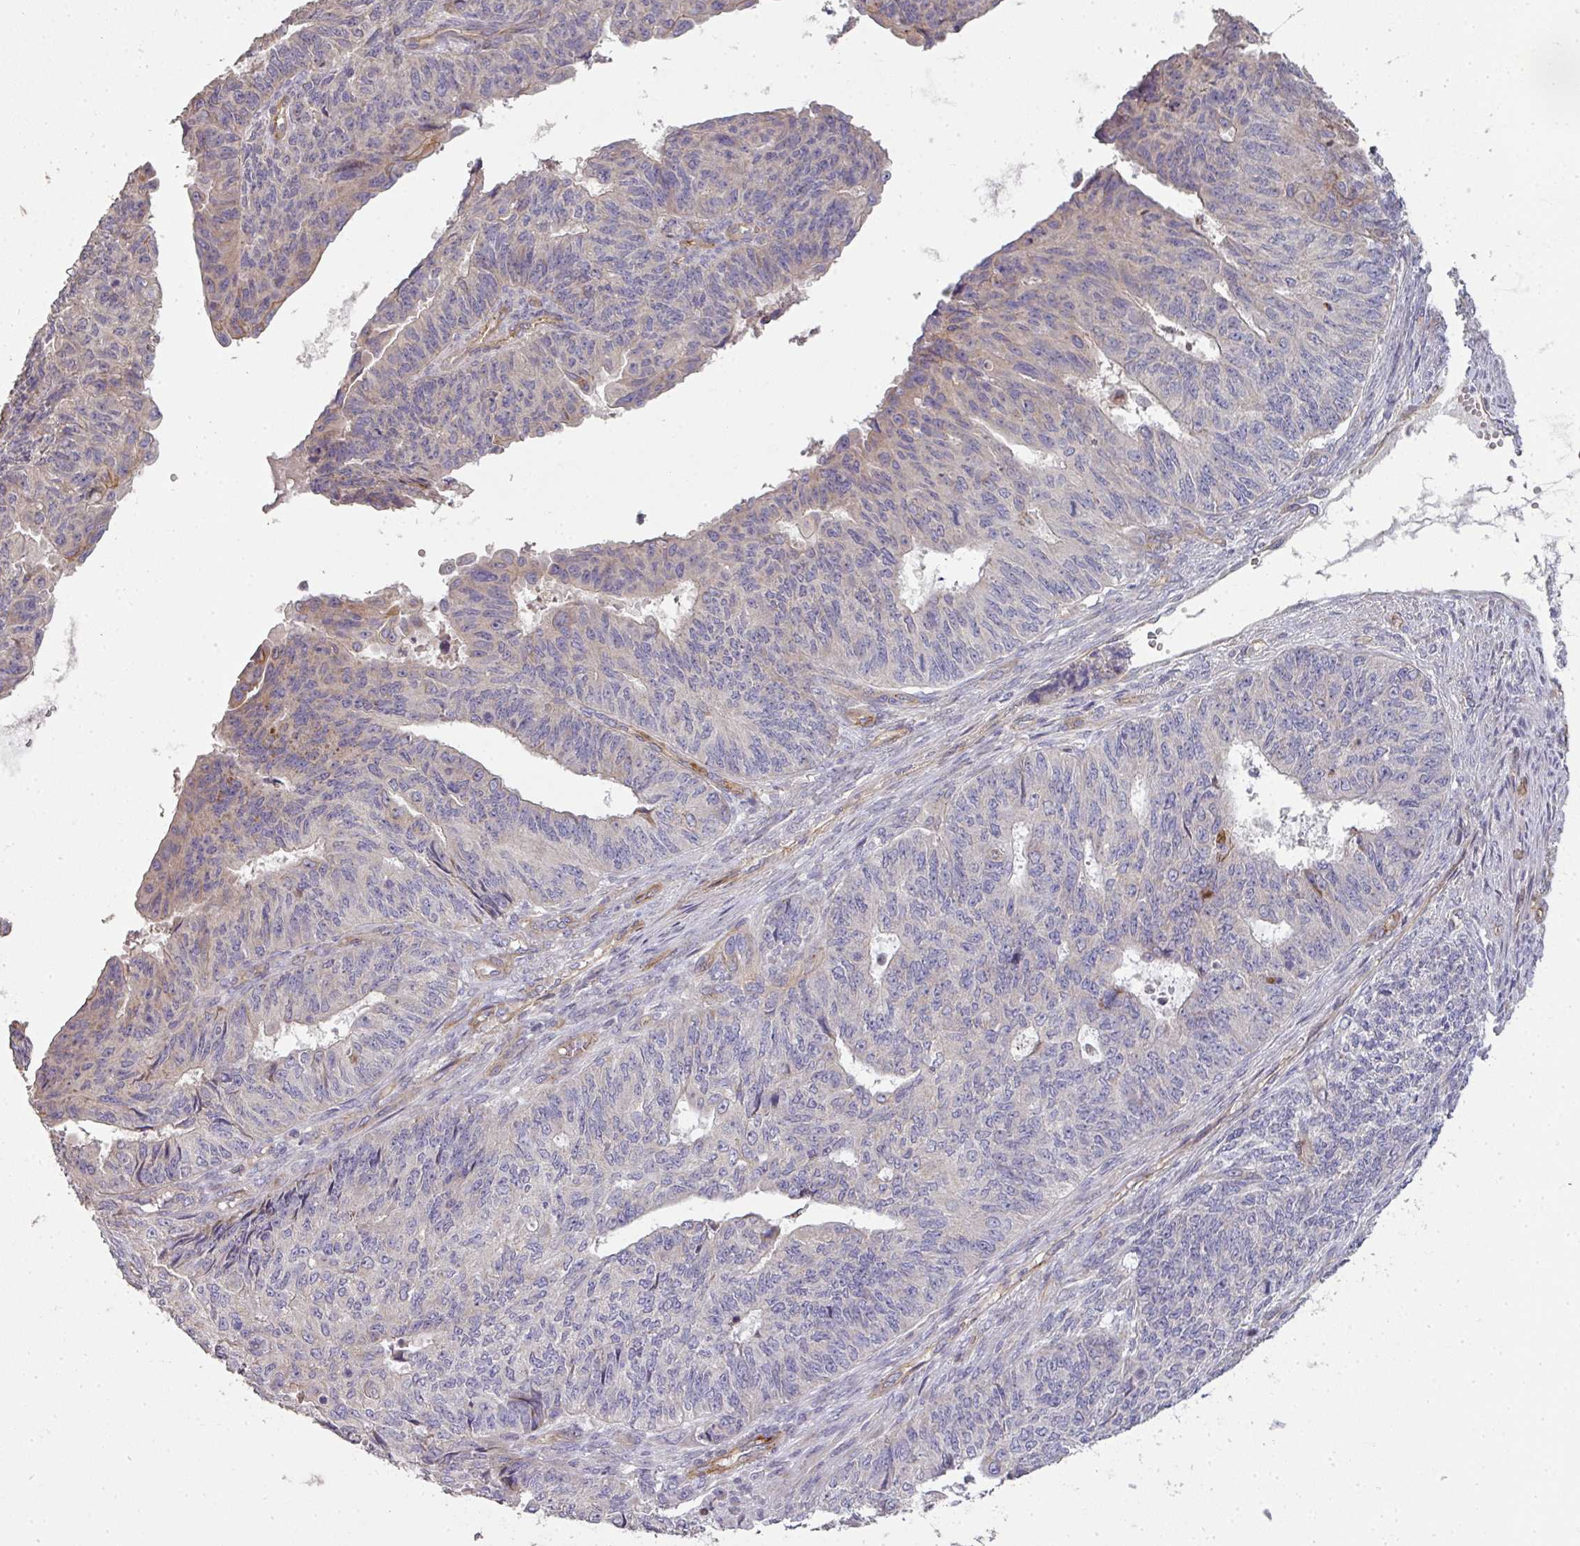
{"staining": {"intensity": "negative", "quantity": "none", "location": "none"}, "tissue": "endometrial cancer", "cell_type": "Tumor cells", "image_type": "cancer", "snomed": [{"axis": "morphology", "description": "Adenocarcinoma, NOS"}, {"axis": "topography", "description": "Endometrium"}], "caption": "Endometrial cancer (adenocarcinoma) stained for a protein using immunohistochemistry (IHC) shows no positivity tumor cells.", "gene": "PCDH1", "patient": {"sex": "female", "age": 32}}